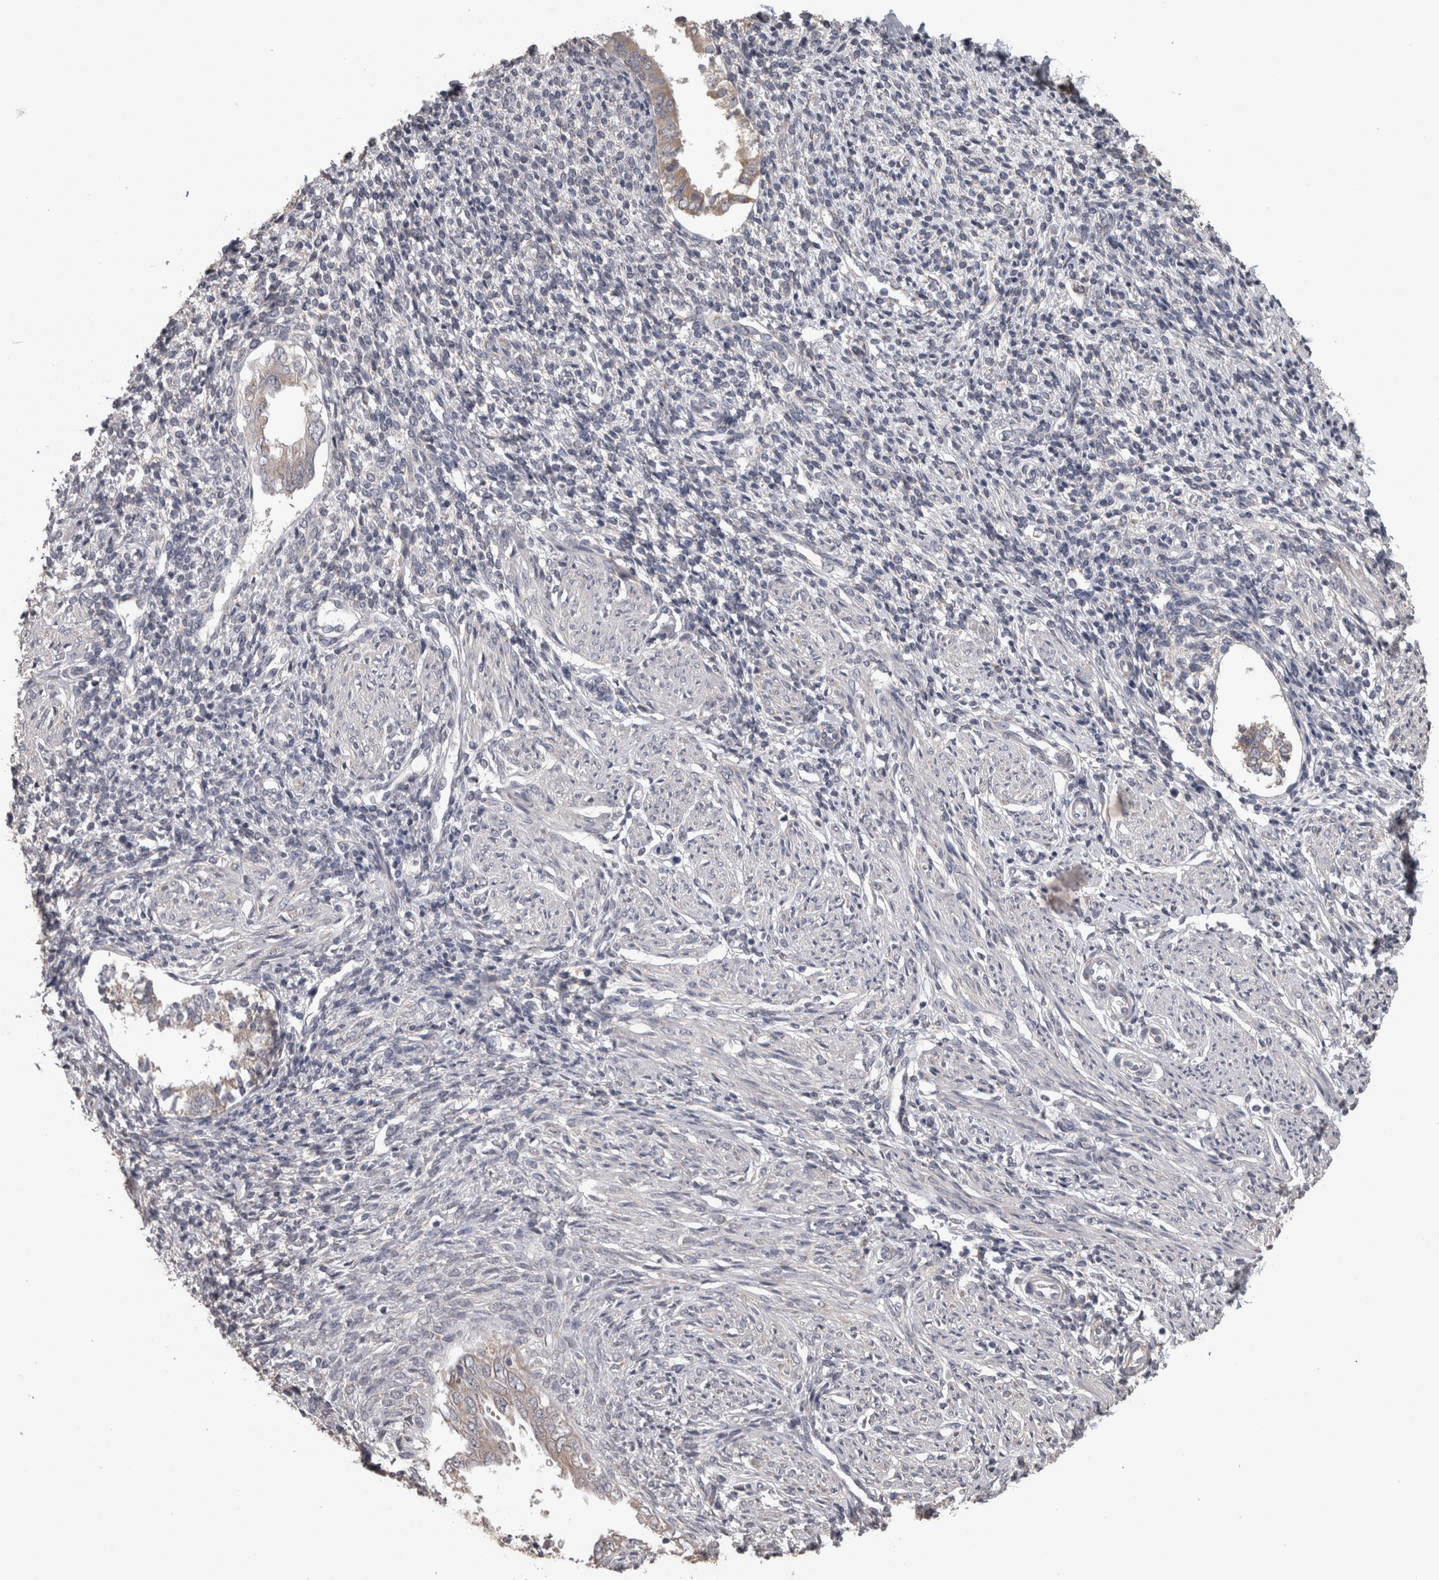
{"staining": {"intensity": "negative", "quantity": "none", "location": "none"}, "tissue": "endometrium", "cell_type": "Cells in endometrial stroma", "image_type": "normal", "snomed": [{"axis": "morphology", "description": "Normal tissue, NOS"}, {"axis": "topography", "description": "Endometrium"}], "caption": "Immunohistochemistry (IHC) of benign endometrium reveals no staining in cells in endometrial stroma.", "gene": "RAB29", "patient": {"sex": "female", "age": 66}}